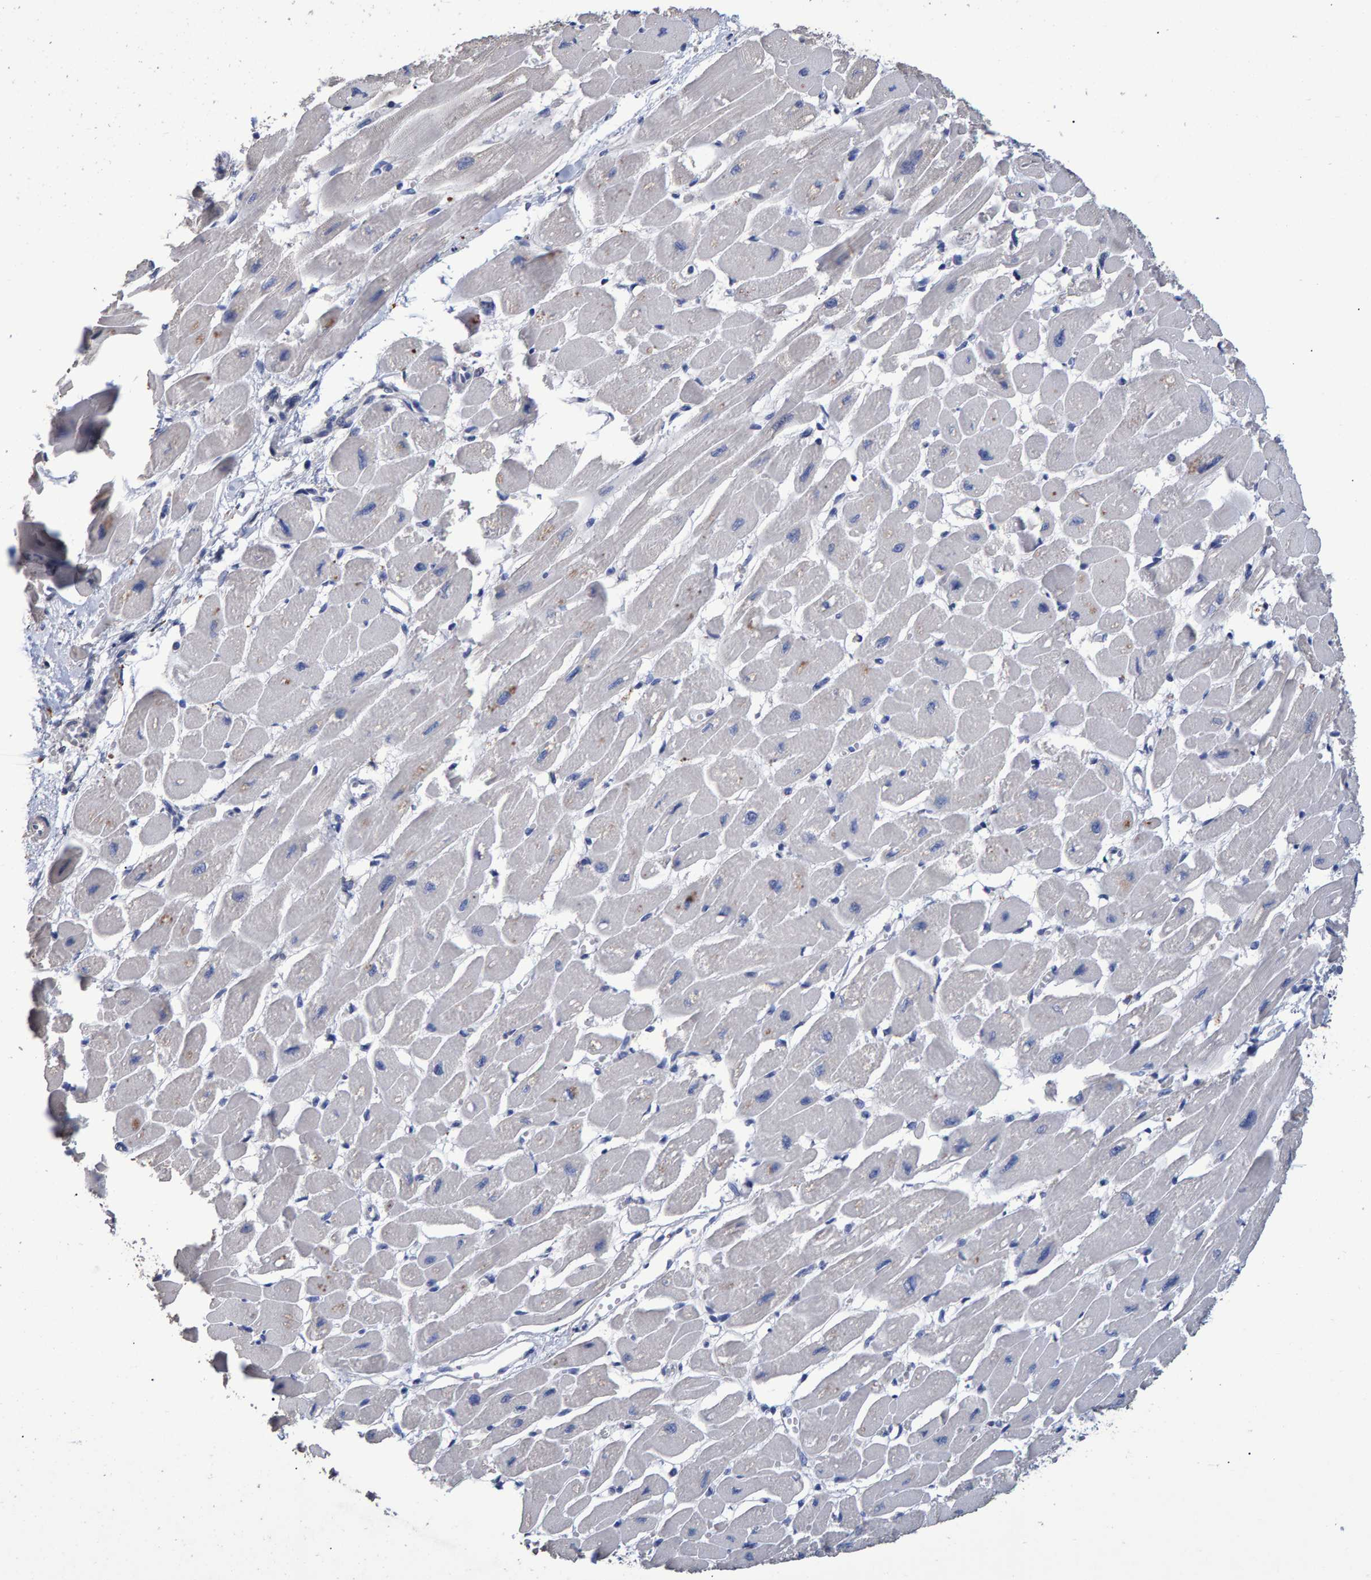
{"staining": {"intensity": "negative", "quantity": "none", "location": "none"}, "tissue": "heart muscle", "cell_type": "Cardiomyocytes", "image_type": "normal", "snomed": [{"axis": "morphology", "description": "Normal tissue, NOS"}, {"axis": "topography", "description": "Heart"}], "caption": "An IHC photomicrograph of benign heart muscle is shown. There is no staining in cardiomyocytes of heart muscle. Nuclei are stained in blue.", "gene": "HEMGN", "patient": {"sex": "female", "age": 54}}